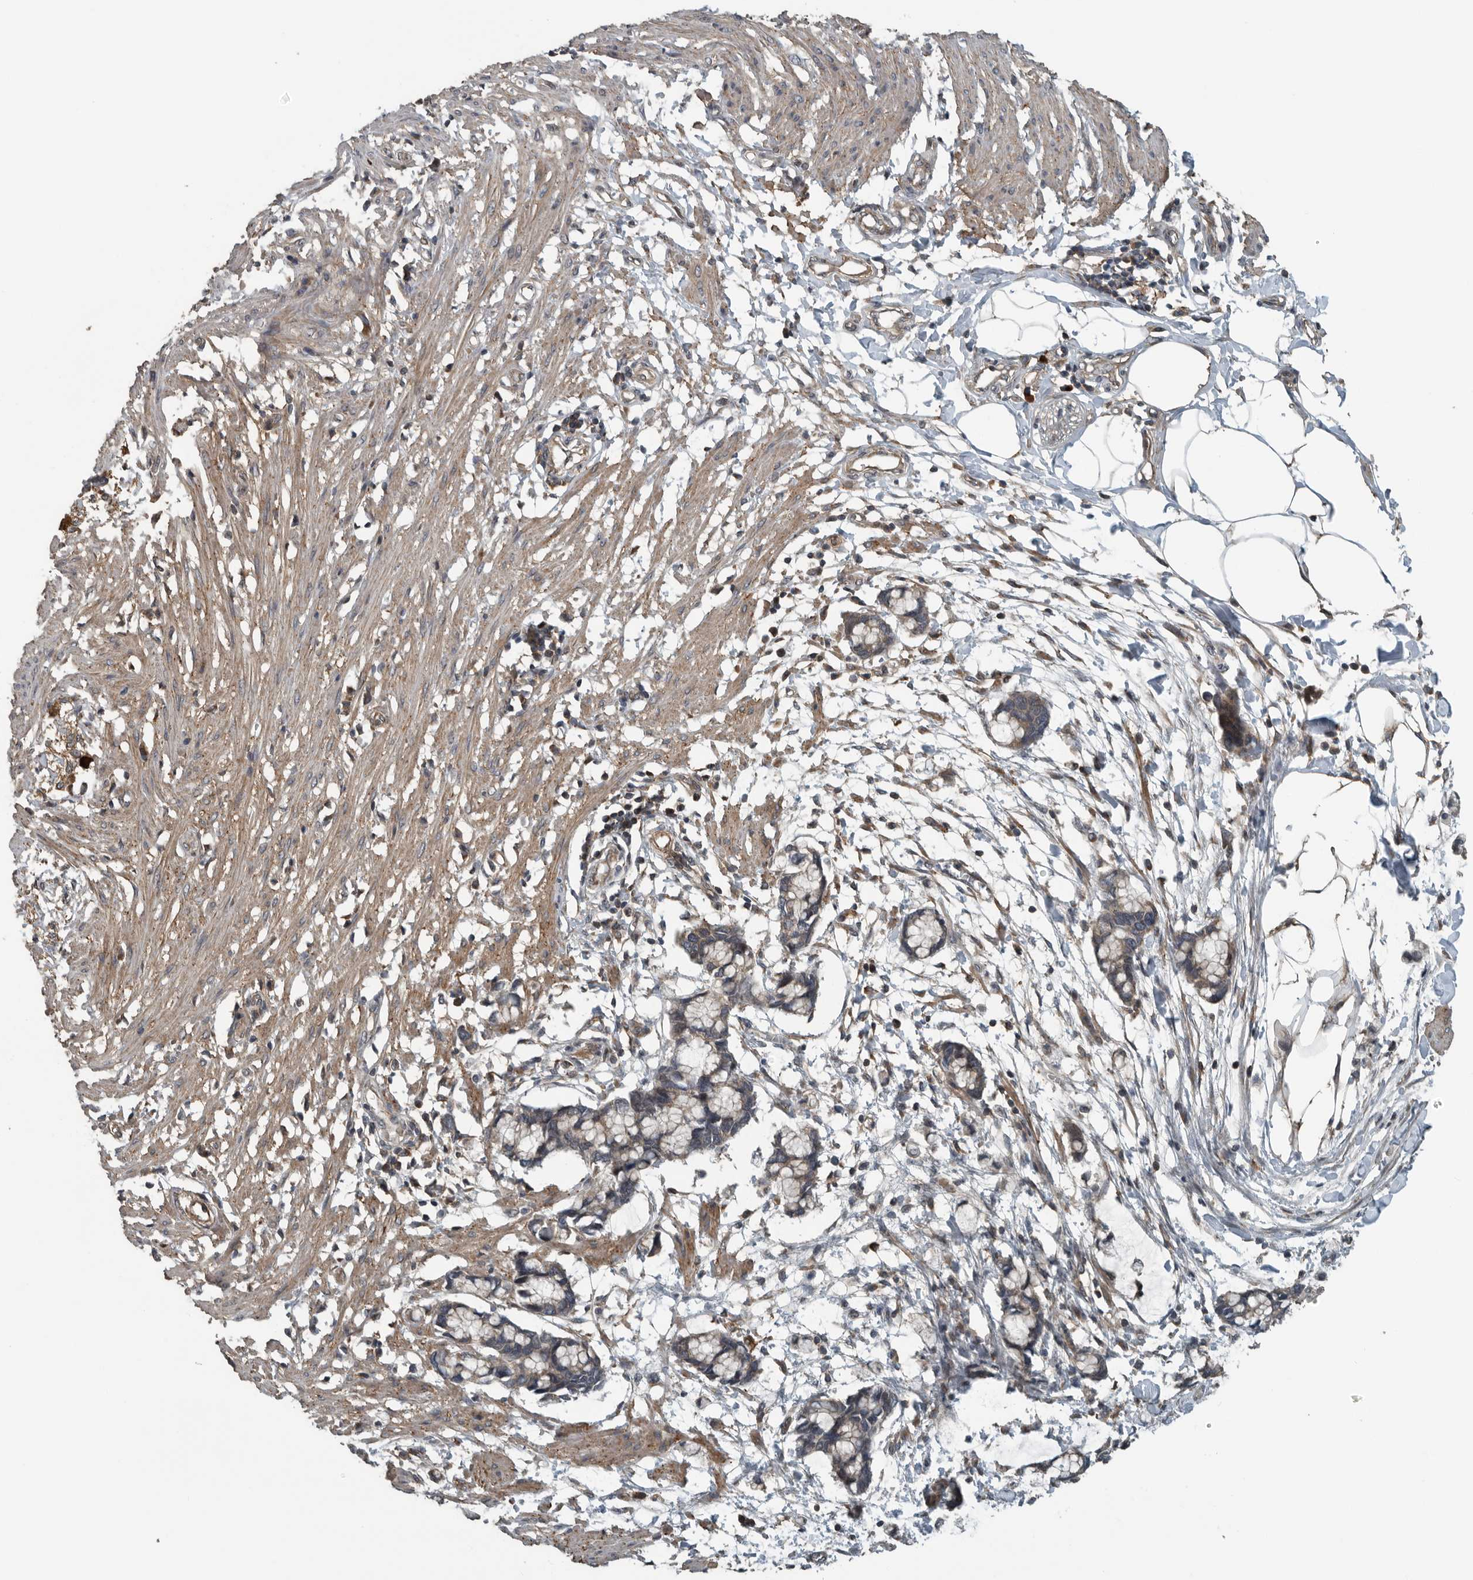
{"staining": {"intensity": "moderate", "quantity": ">75%", "location": "cytoplasmic/membranous"}, "tissue": "smooth muscle", "cell_type": "Smooth muscle cells", "image_type": "normal", "snomed": [{"axis": "morphology", "description": "Normal tissue, NOS"}, {"axis": "morphology", "description": "Adenocarcinoma, NOS"}, {"axis": "topography", "description": "Smooth muscle"}, {"axis": "topography", "description": "Colon"}], "caption": "Immunohistochemical staining of normal human smooth muscle shows >75% levels of moderate cytoplasmic/membranous protein expression in approximately >75% of smooth muscle cells.", "gene": "AMFR", "patient": {"sex": "male", "age": 14}}